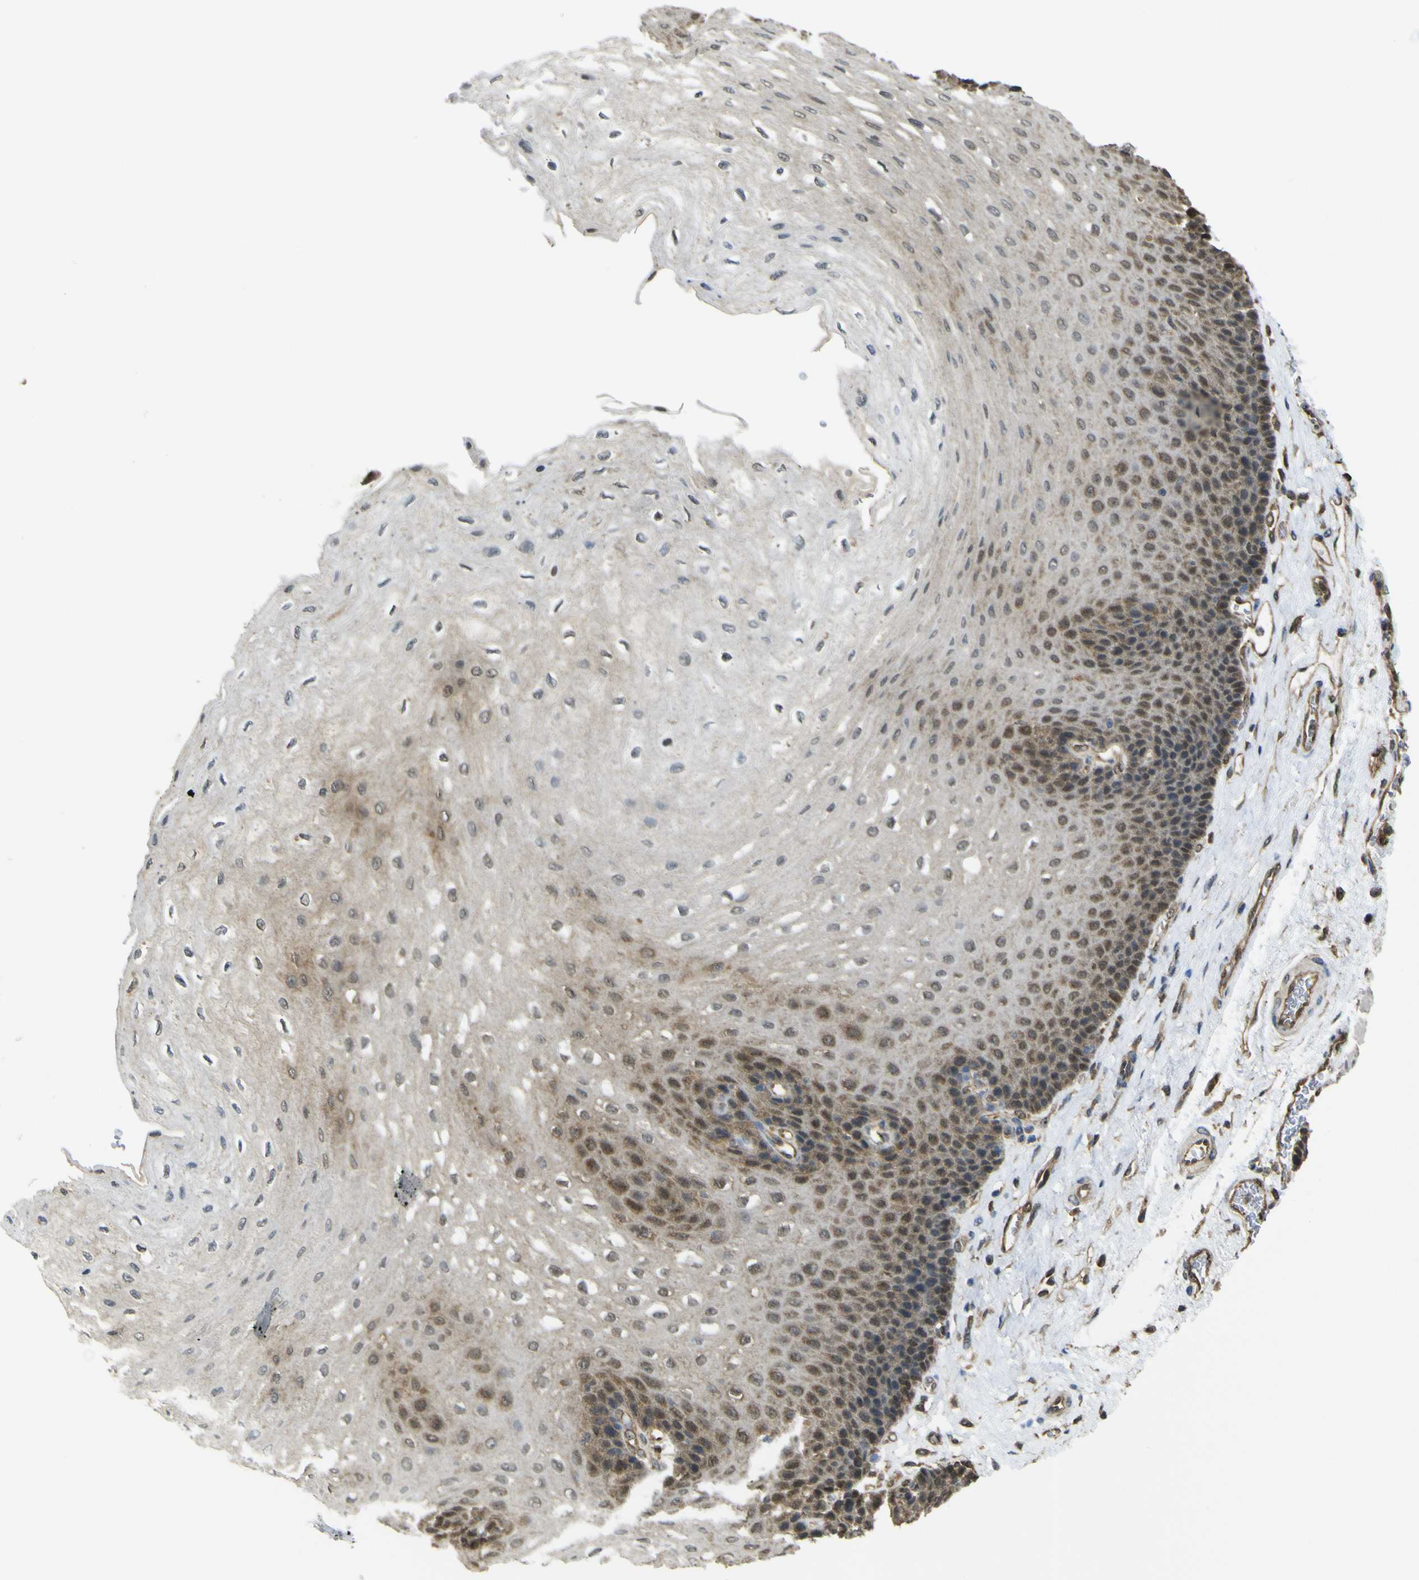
{"staining": {"intensity": "moderate", "quantity": "25%-75%", "location": "cytoplasmic/membranous,nuclear"}, "tissue": "esophagus", "cell_type": "Squamous epithelial cells", "image_type": "normal", "snomed": [{"axis": "morphology", "description": "Normal tissue, NOS"}, {"axis": "topography", "description": "Esophagus"}], "caption": "Brown immunohistochemical staining in benign esophagus demonstrates moderate cytoplasmic/membranous,nuclear positivity in approximately 25%-75% of squamous epithelial cells.", "gene": "YWHAG", "patient": {"sex": "female", "age": 72}}